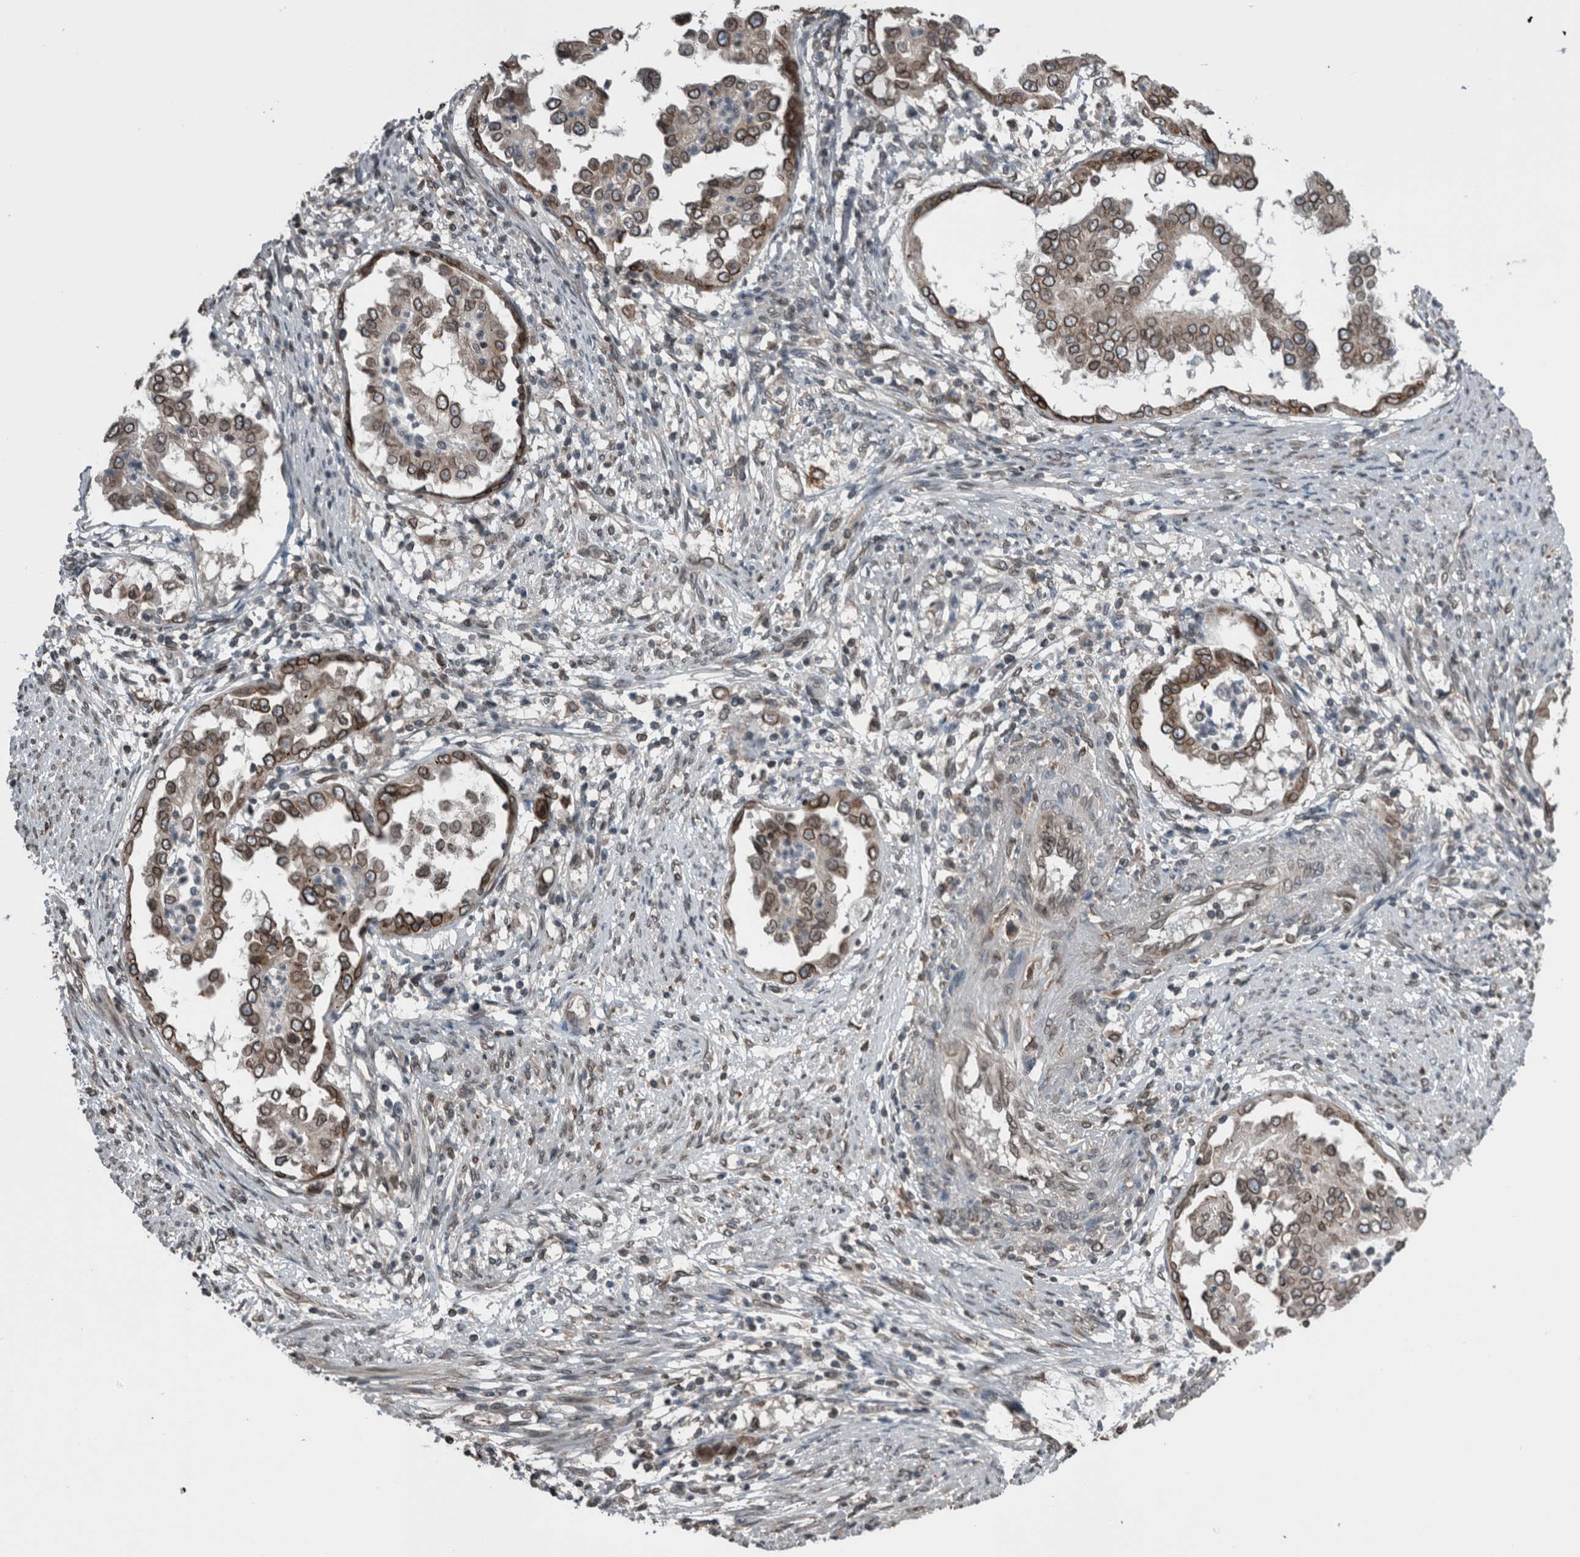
{"staining": {"intensity": "strong", "quantity": ">75%", "location": "cytoplasmic/membranous,nuclear"}, "tissue": "endometrial cancer", "cell_type": "Tumor cells", "image_type": "cancer", "snomed": [{"axis": "morphology", "description": "Adenocarcinoma, NOS"}, {"axis": "topography", "description": "Endometrium"}], "caption": "Adenocarcinoma (endometrial) was stained to show a protein in brown. There is high levels of strong cytoplasmic/membranous and nuclear positivity in about >75% of tumor cells.", "gene": "RANBP2", "patient": {"sex": "female", "age": 85}}